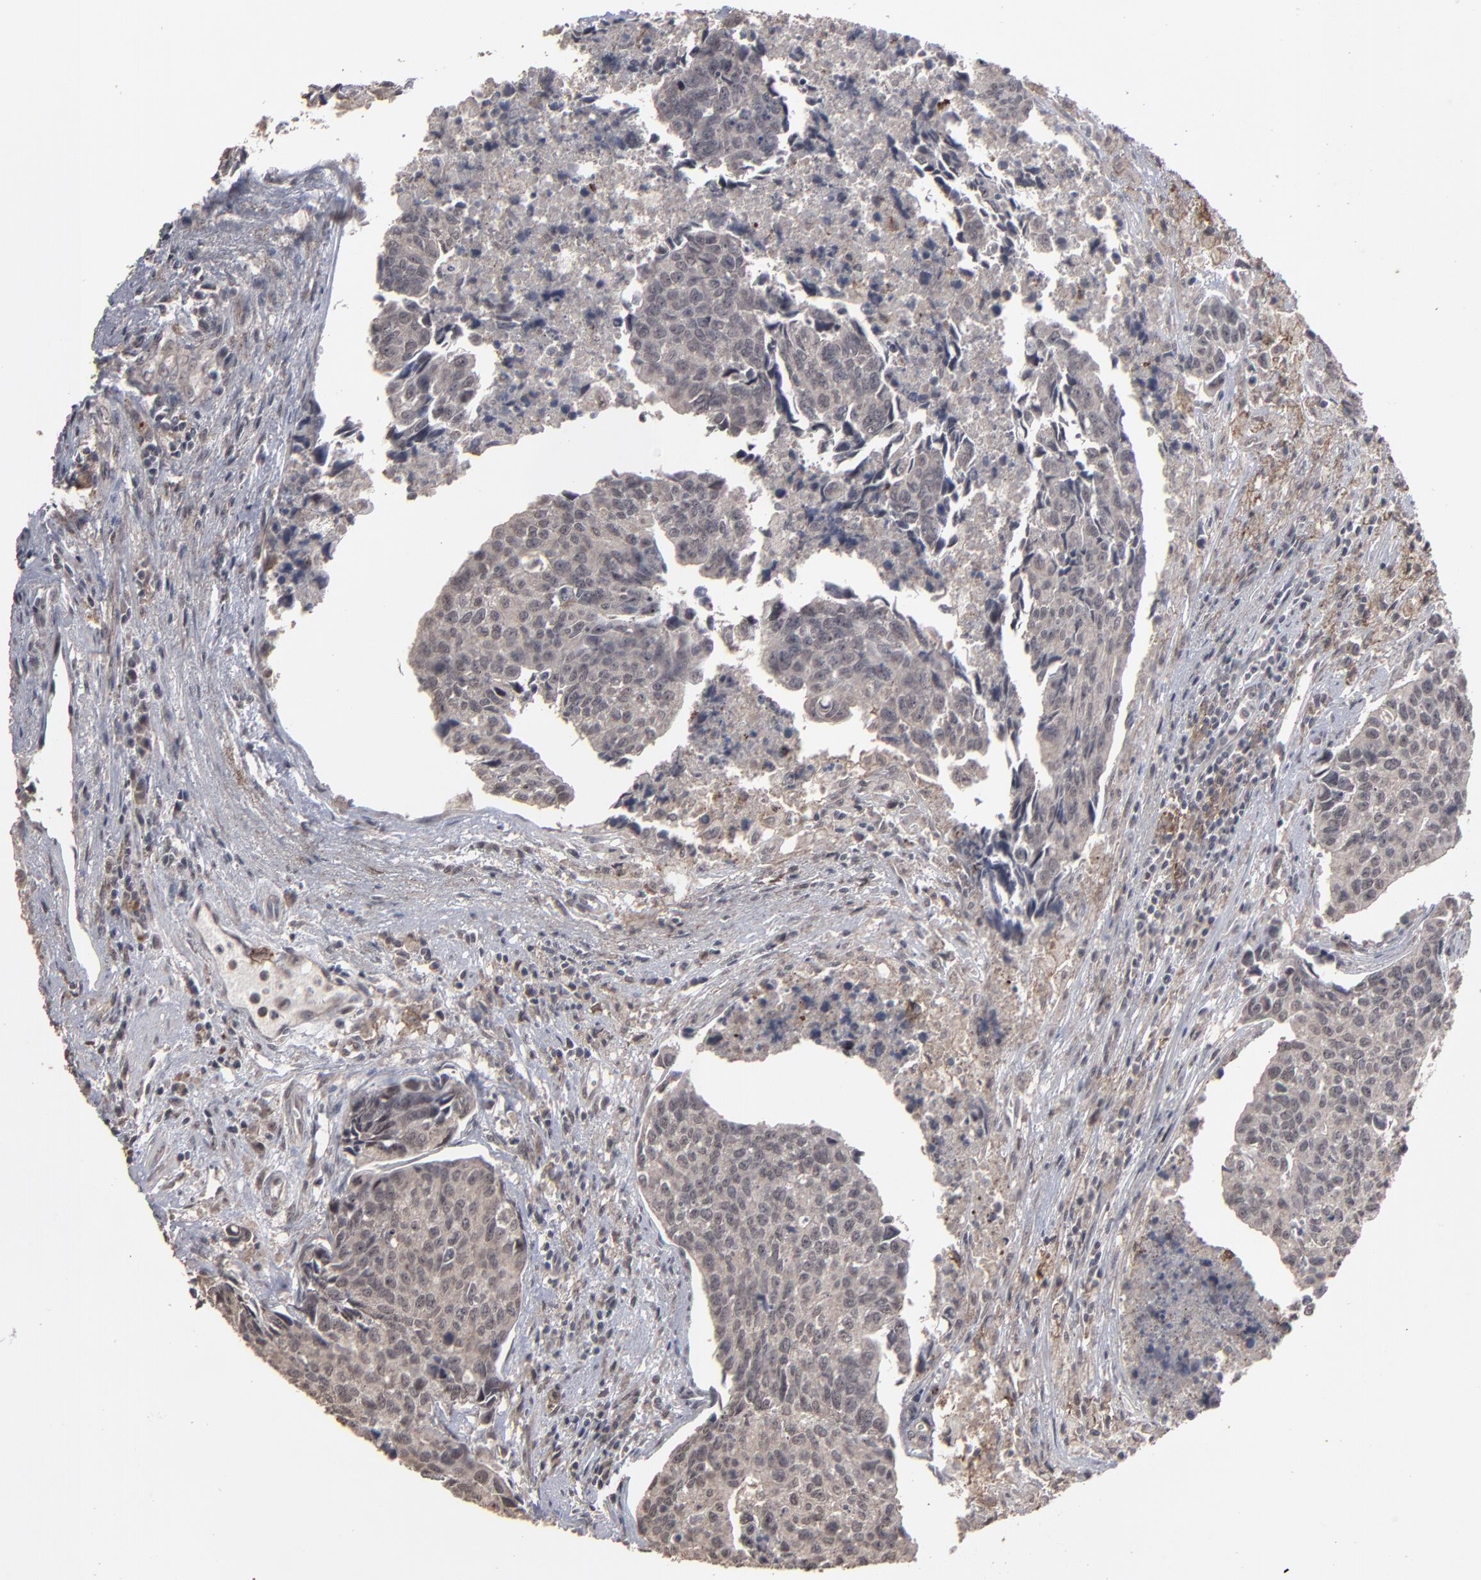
{"staining": {"intensity": "weak", "quantity": ">75%", "location": "cytoplasmic/membranous"}, "tissue": "urothelial cancer", "cell_type": "Tumor cells", "image_type": "cancer", "snomed": [{"axis": "morphology", "description": "Urothelial carcinoma, High grade"}, {"axis": "topography", "description": "Urinary bladder"}], "caption": "Tumor cells exhibit low levels of weak cytoplasmic/membranous positivity in approximately >75% of cells in urothelial cancer. The protein is shown in brown color, while the nuclei are stained blue.", "gene": "SLC22A17", "patient": {"sex": "male", "age": 81}}